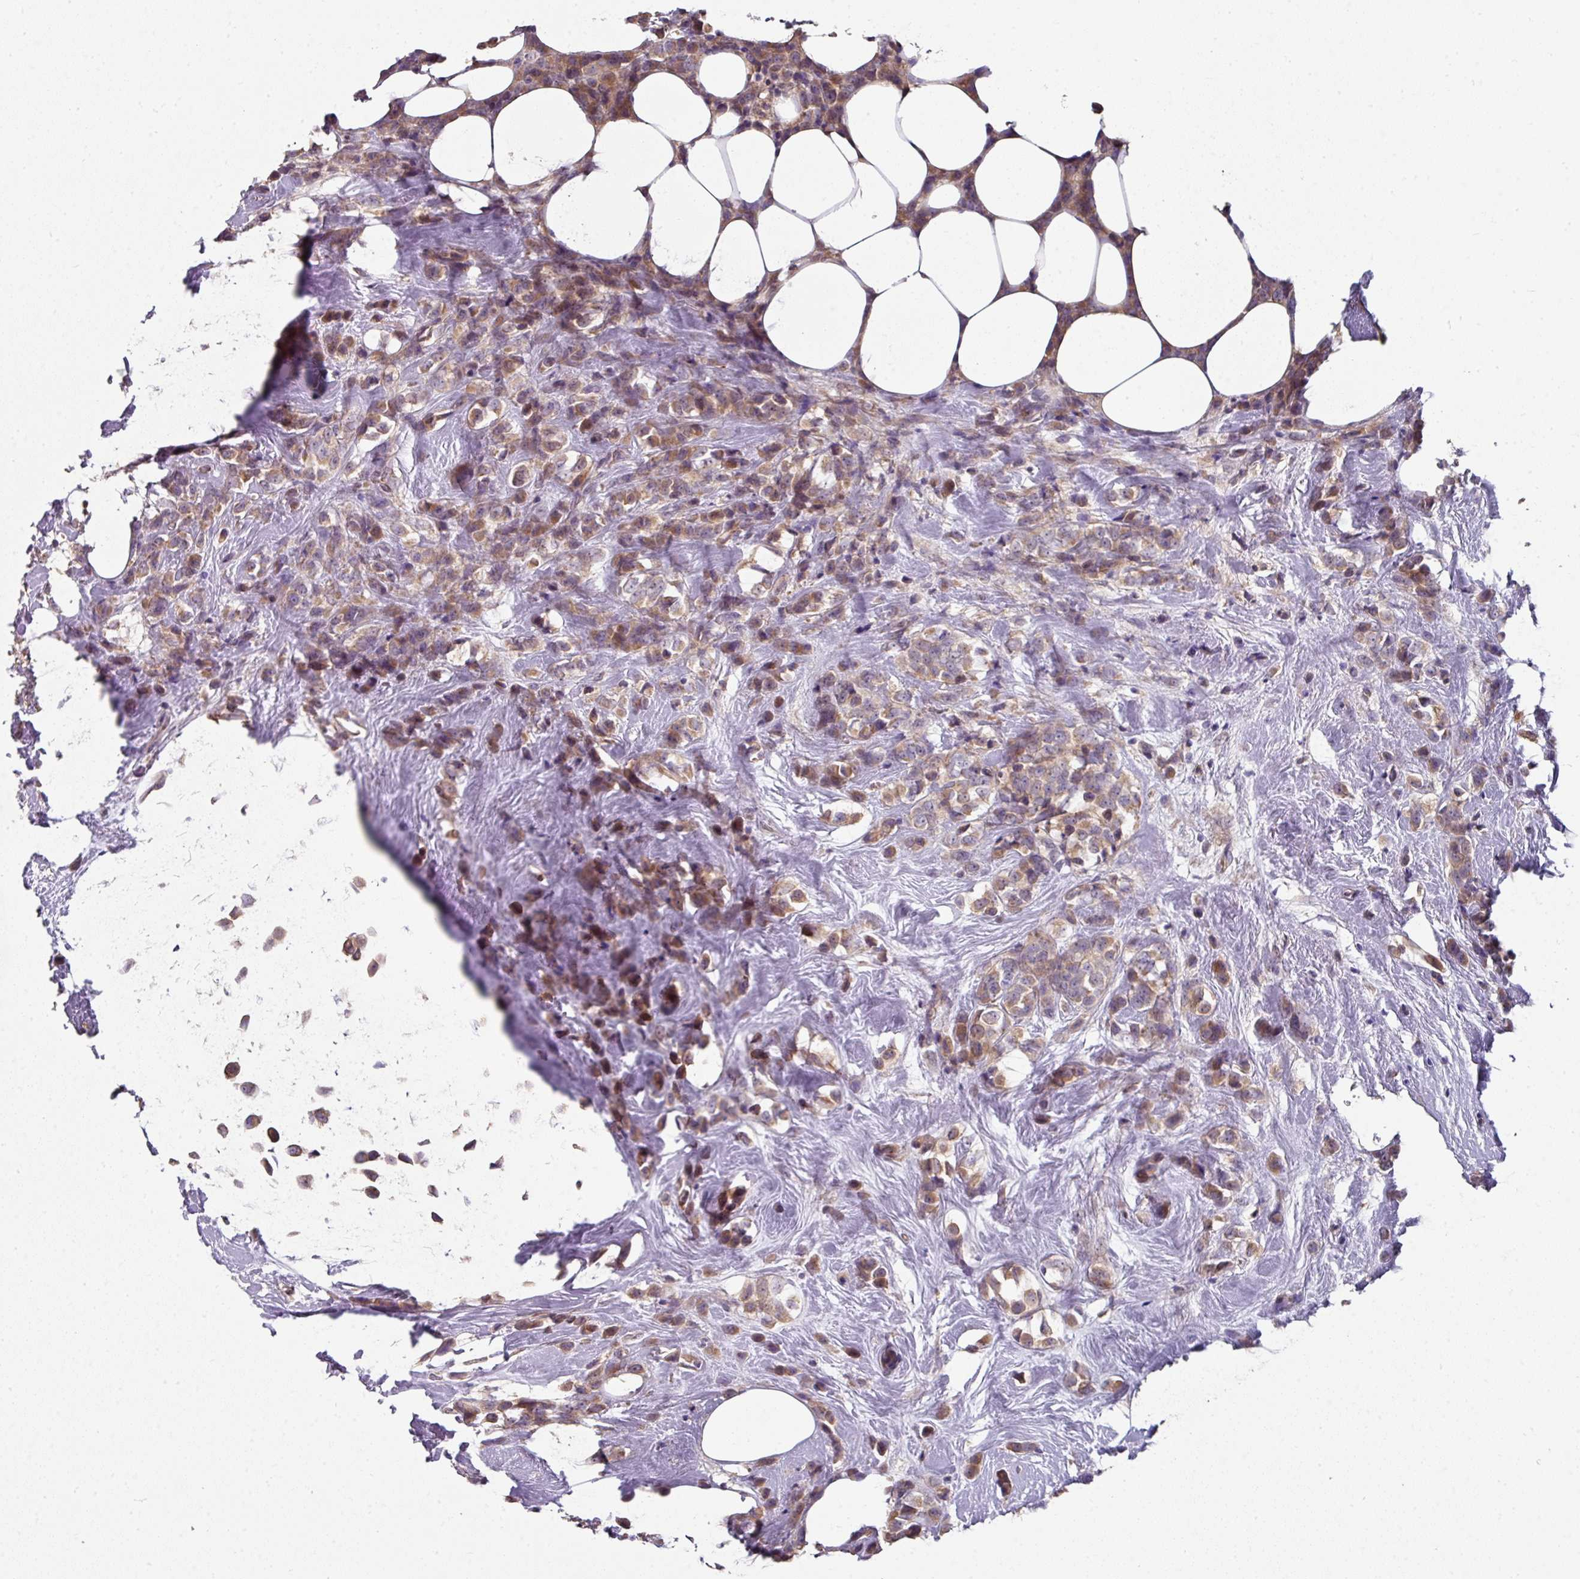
{"staining": {"intensity": "weak", "quantity": ">75%", "location": "cytoplasmic/membranous"}, "tissue": "breast cancer", "cell_type": "Tumor cells", "image_type": "cancer", "snomed": [{"axis": "morphology", "description": "Duct carcinoma"}, {"axis": "topography", "description": "Breast"}], "caption": "Tumor cells exhibit low levels of weak cytoplasmic/membranous expression in about >75% of cells in human intraductal carcinoma (breast).", "gene": "C4orf48", "patient": {"sex": "female", "age": 80}}